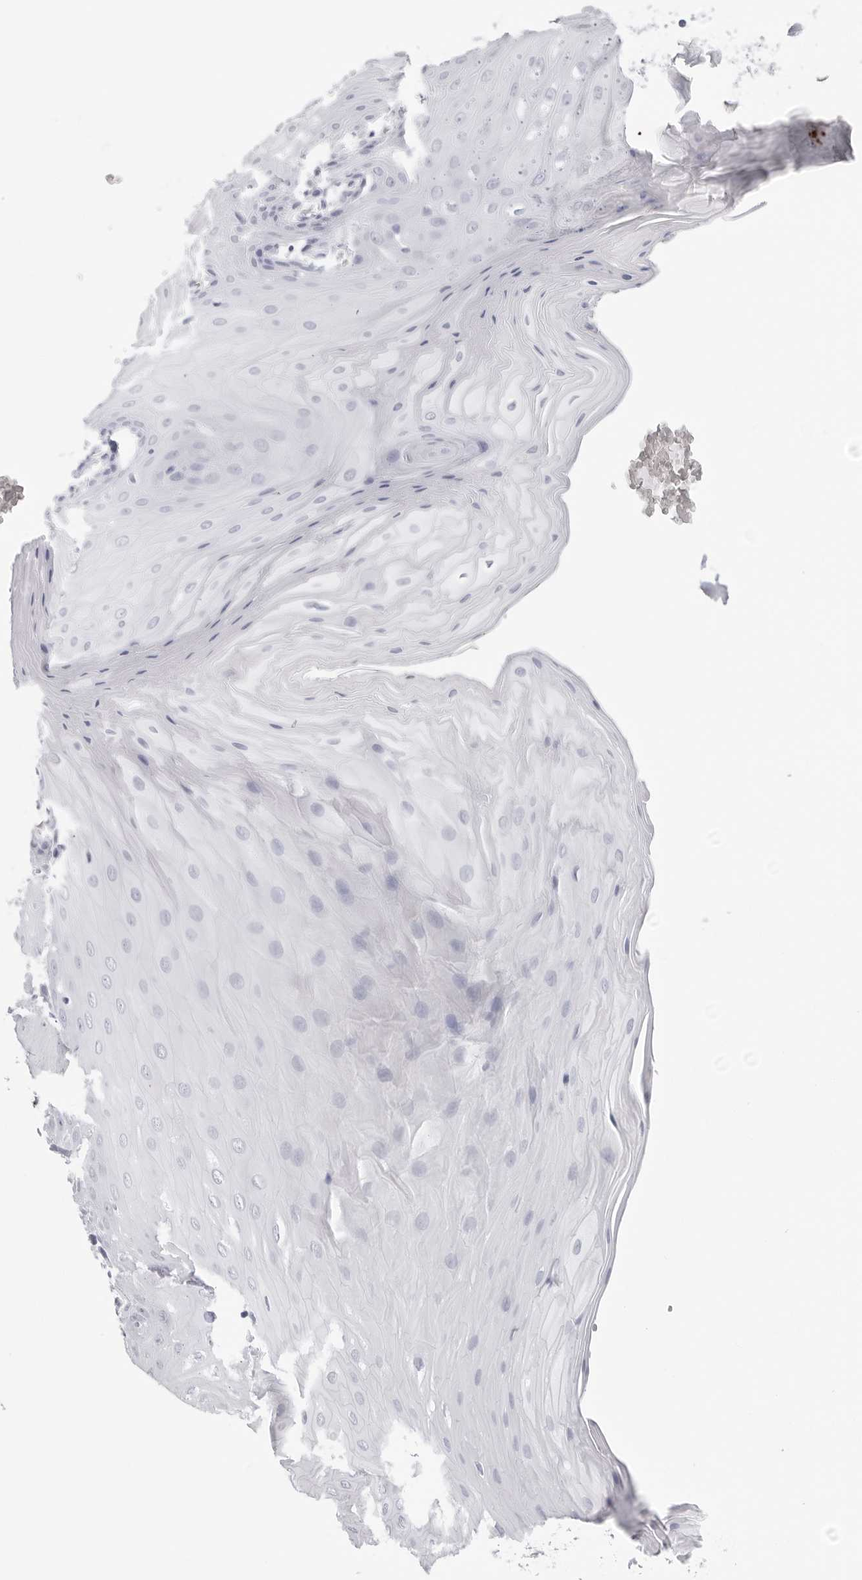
{"staining": {"intensity": "negative", "quantity": "none", "location": "none"}, "tissue": "oral mucosa", "cell_type": "Squamous epithelial cells", "image_type": "normal", "snomed": [{"axis": "morphology", "description": "Normal tissue, NOS"}, {"axis": "morphology", "description": "Squamous cell carcinoma, NOS"}, {"axis": "topography", "description": "Skeletal muscle"}, {"axis": "topography", "description": "Oral tissue"}, {"axis": "topography", "description": "Salivary gland"}, {"axis": "topography", "description": "Head-Neck"}], "caption": "DAB immunohistochemical staining of benign human oral mucosa reveals no significant expression in squamous epithelial cells.", "gene": "CST2", "patient": {"sex": "male", "age": 54}}